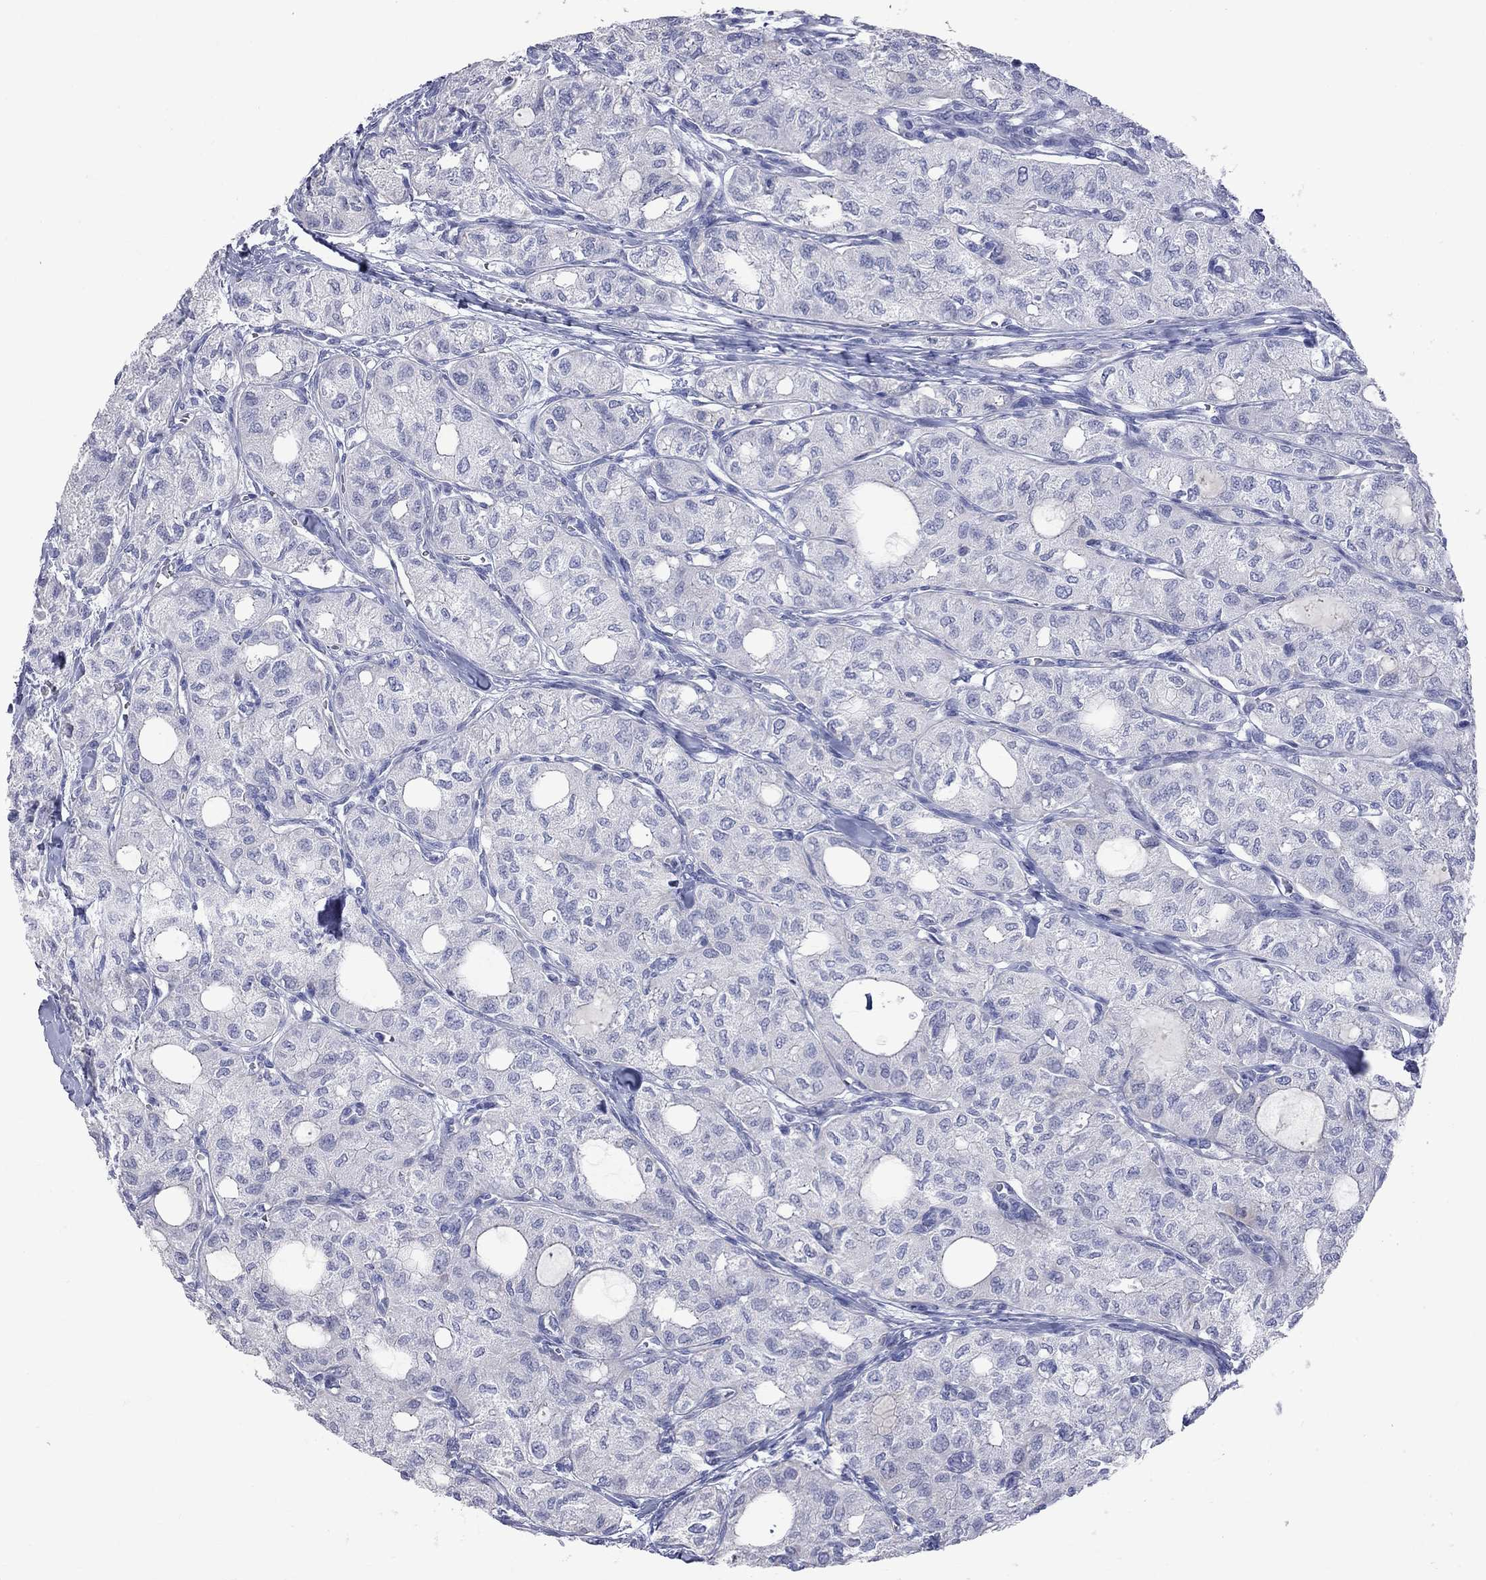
{"staining": {"intensity": "negative", "quantity": "none", "location": "none"}, "tissue": "thyroid cancer", "cell_type": "Tumor cells", "image_type": "cancer", "snomed": [{"axis": "morphology", "description": "Follicular adenoma carcinoma, NOS"}, {"axis": "topography", "description": "Thyroid gland"}], "caption": "Image shows no protein staining in tumor cells of thyroid cancer tissue.", "gene": "KCND2", "patient": {"sex": "male", "age": 75}}